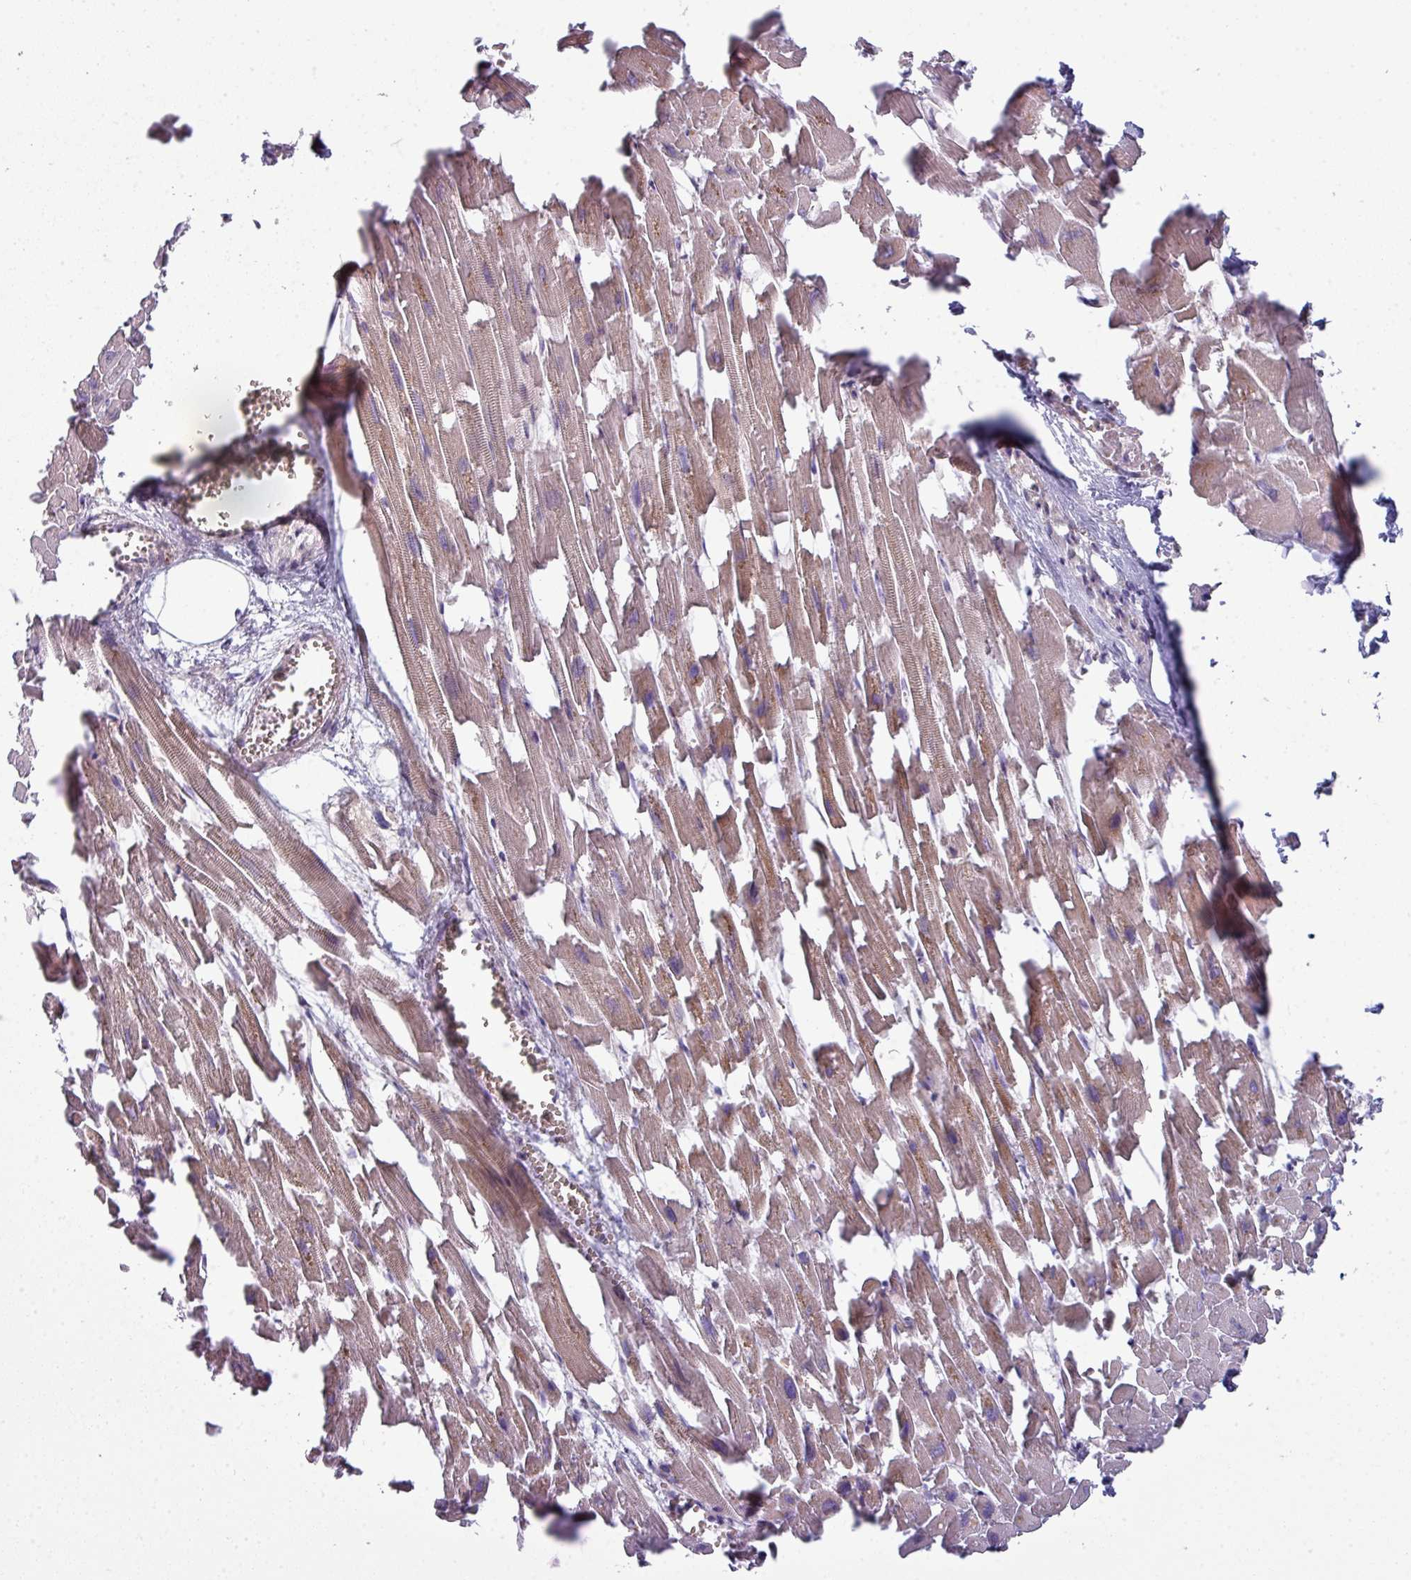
{"staining": {"intensity": "moderate", "quantity": ">75%", "location": "cytoplasmic/membranous"}, "tissue": "heart muscle", "cell_type": "Cardiomyocytes", "image_type": "normal", "snomed": [{"axis": "morphology", "description": "Normal tissue, NOS"}, {"axis": "topography", "description": "Heart"}], "caption": "The micrograph shows staining of normal heart muscle, revealing moderate cytoplasmic/membranous protein expression (brown color) within cardiomyocytes. The staining was performed using DAB (3,3'-diaminobenzidine), with brown indicating positive protein expression. Nuclei are stained blue with hematoxylin.", "gene": "ZNF615", "patient": {"sex": "female", "age": 64}}